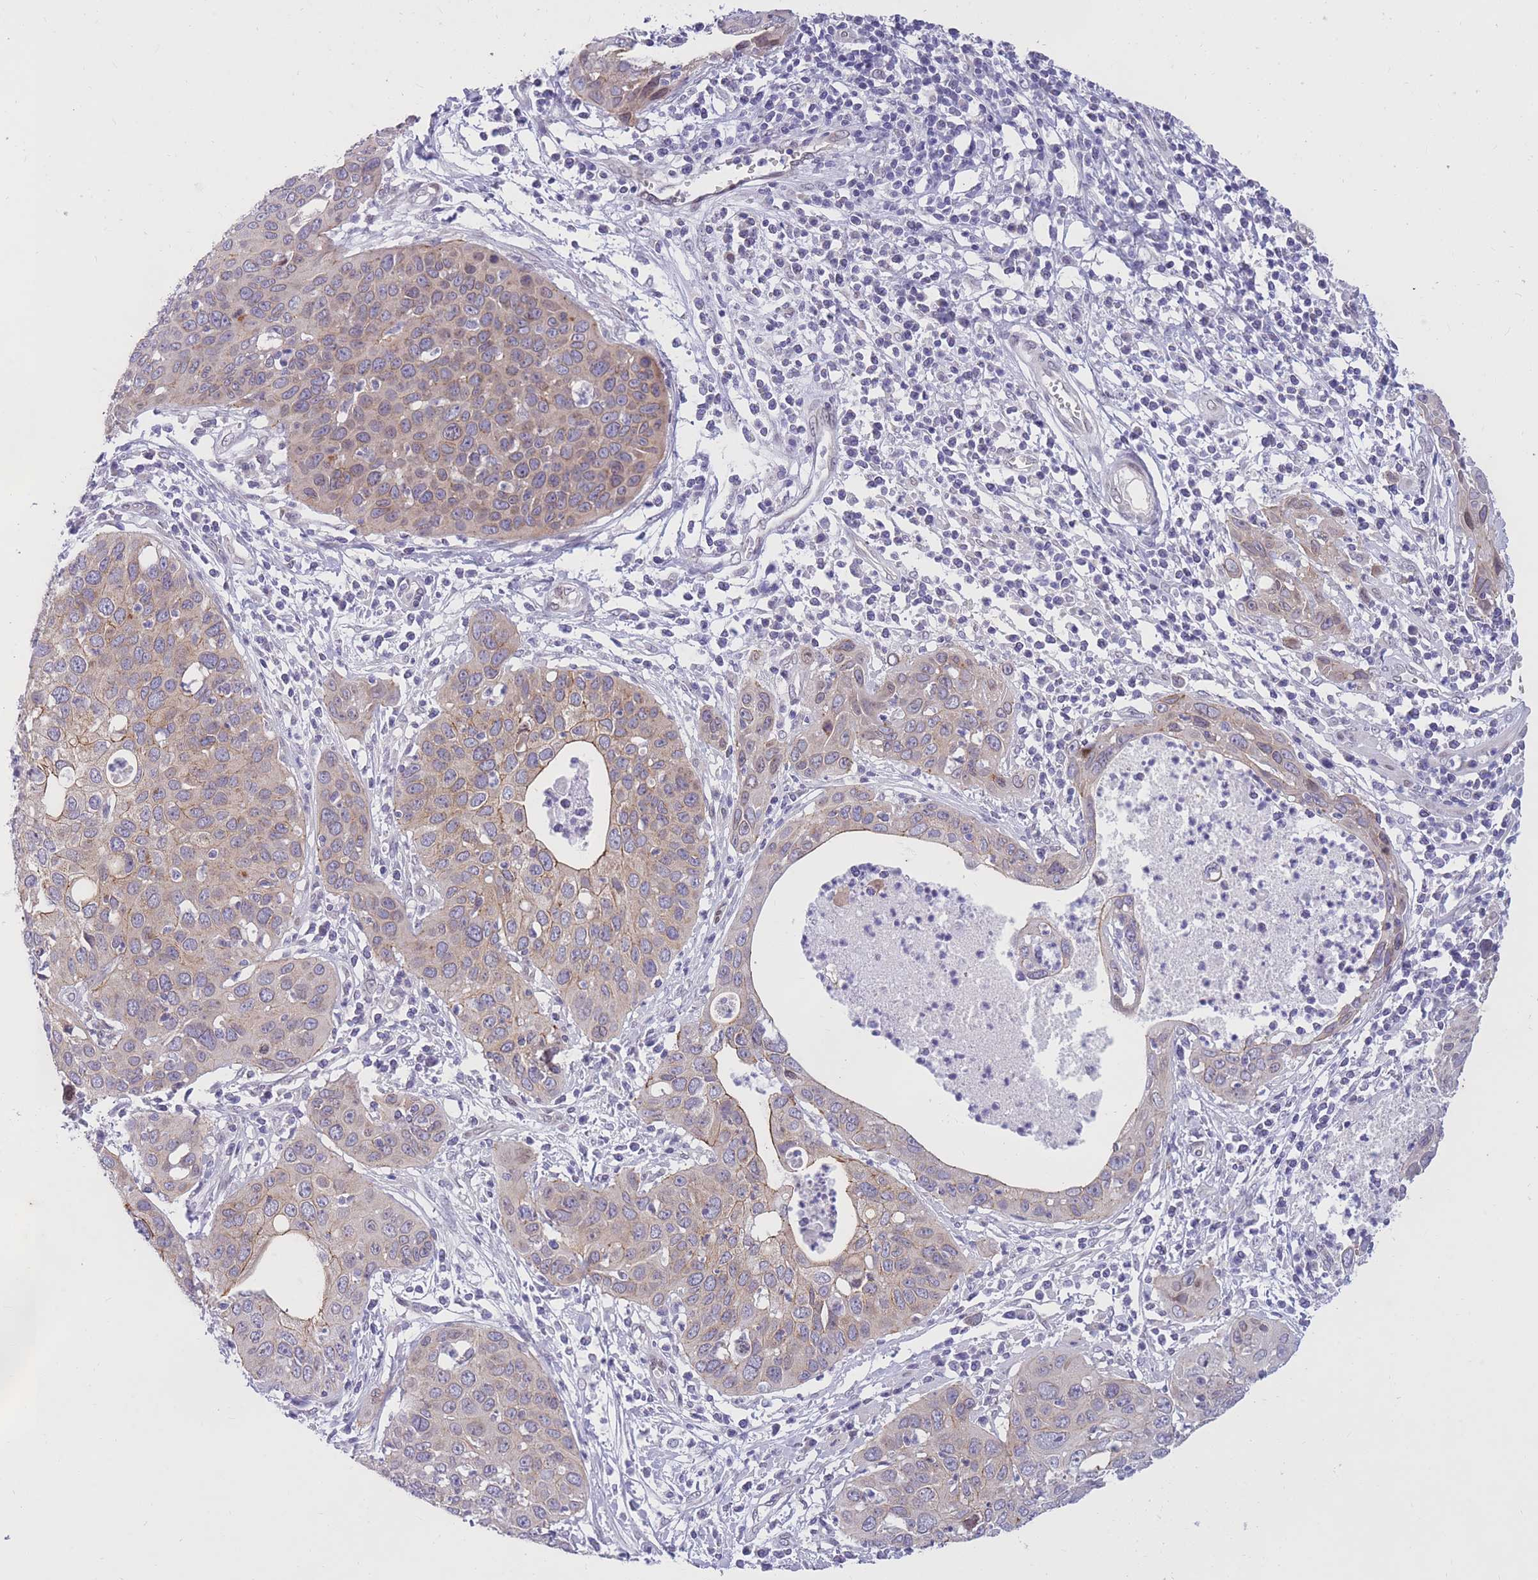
{"staining": {"intensity": "weak", "quantity": "25%-75%", "location": "cytoplasmic/membranous"}, "tissue": "cervical cancer", "cell_type": "Tumor cells", "image_type": "cancer", "snomed": [{"axis": "morphology", "description": "Squamous cell carcinoma, NOS"}, {"axis": "topography", "description": "Cervix"}], "caption": "An image of cervical cancer stained for a protein displays weak cytoplasmic/membranous brown staining in tumor cells. (Stains: DAB (3,3'-diaminobenzidine) in brown, nuclei in blue, Microscopy: brightfield microscopy at high magnification).", "gene": "HOOK2", "patient": {"sex": "female", "age": 36}}